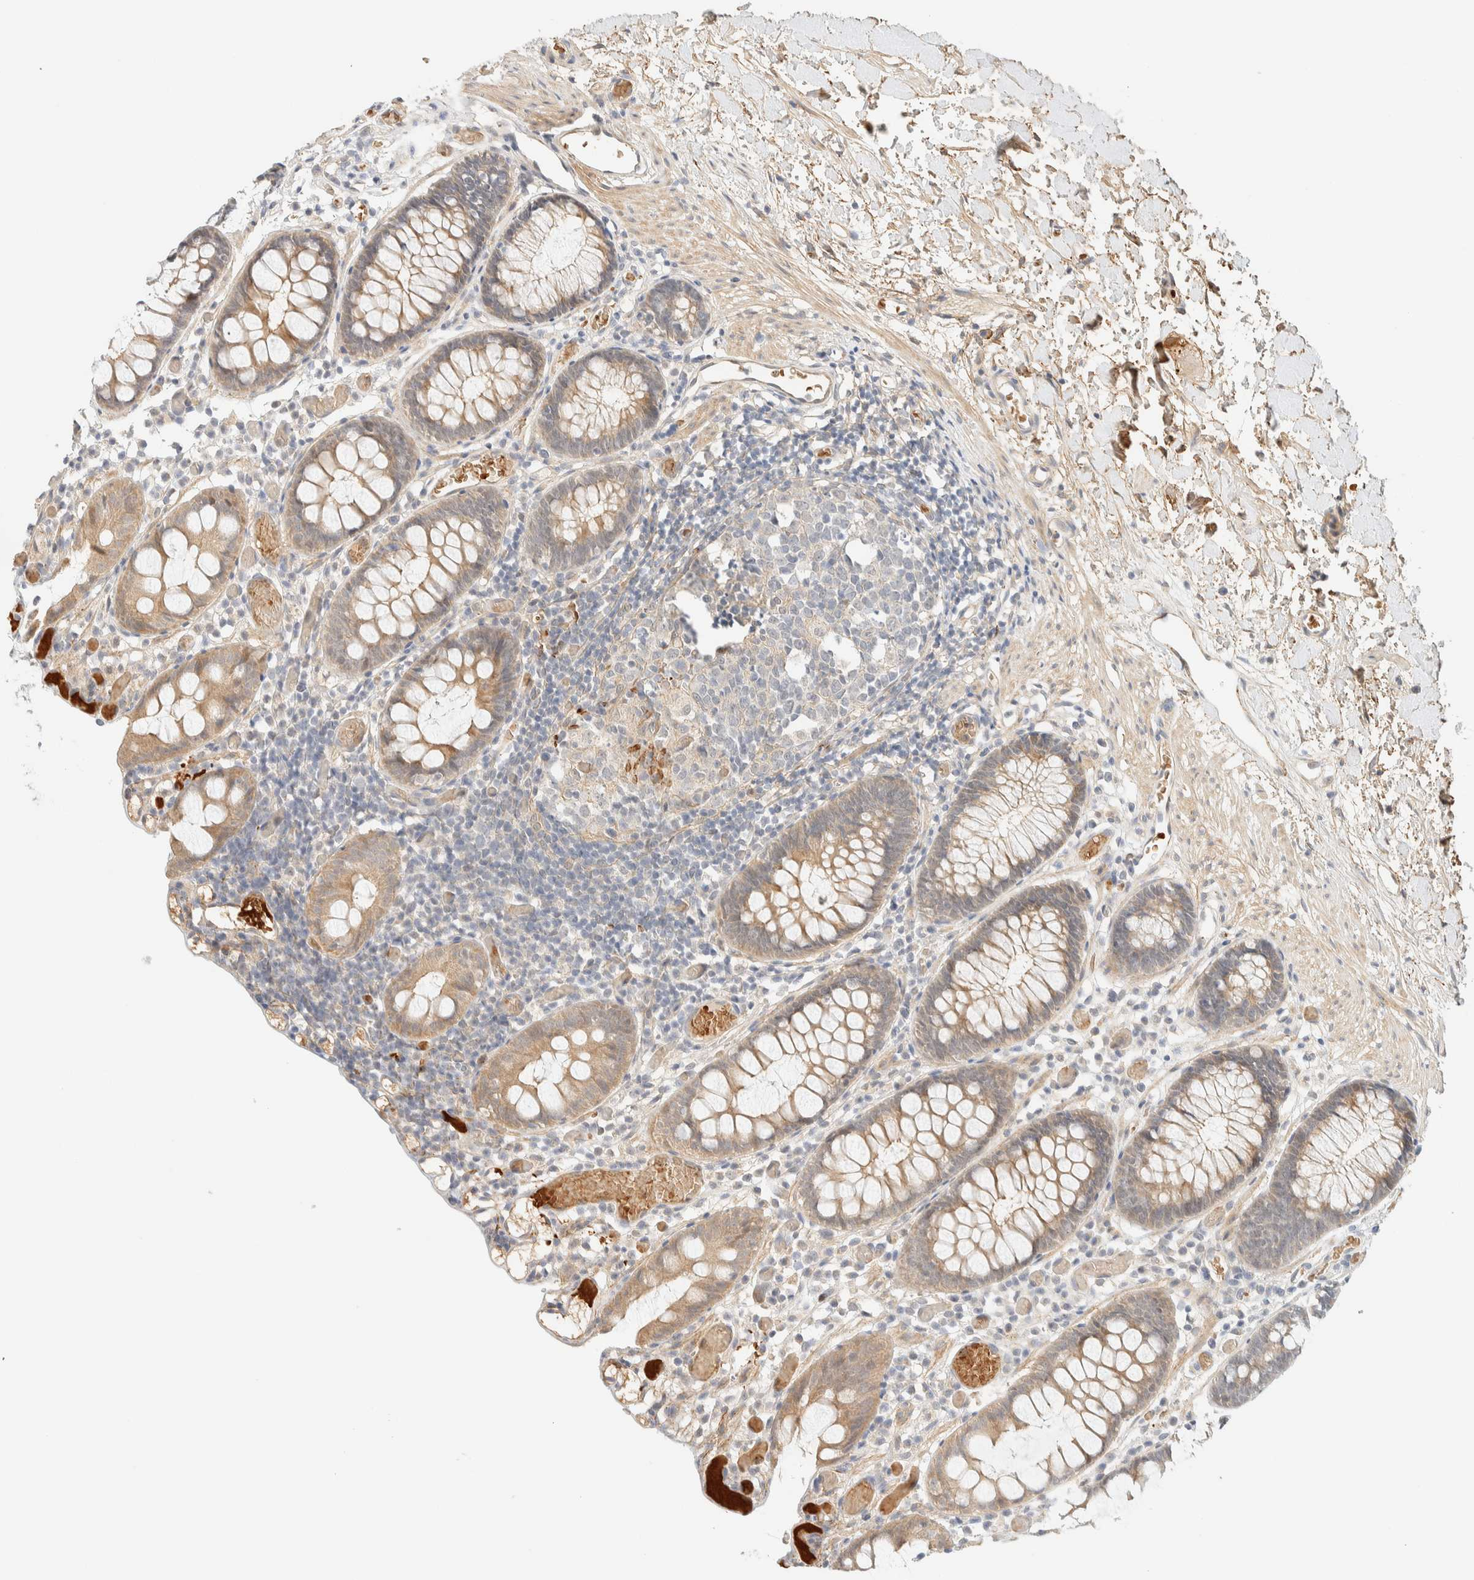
{"staining": {"intensity": "weak", "quantity": ">75%", "location": "cytoplasmic/membranous"}, "tissue": "colon", "cell_type": "Endothelial cells", "image_type": "normal", "snomed": [{"axis": "morphology", "description": "Normal tissue, NOS"}, {"axis": "topography", "description": "Colon"}], "caption": "Normal colon demonstrates weak cytoplasmic/membranous staining in about >75% of endothelial cells, visualized by immunohistochemistry. The staining was performed using DAB to visualize the protein expression in brown, while the nuclei were stained in blue with hematoxylin (Magnification: 20x).", "gene": "TNK1", "patient": {"sex": "male", "age": 14}}